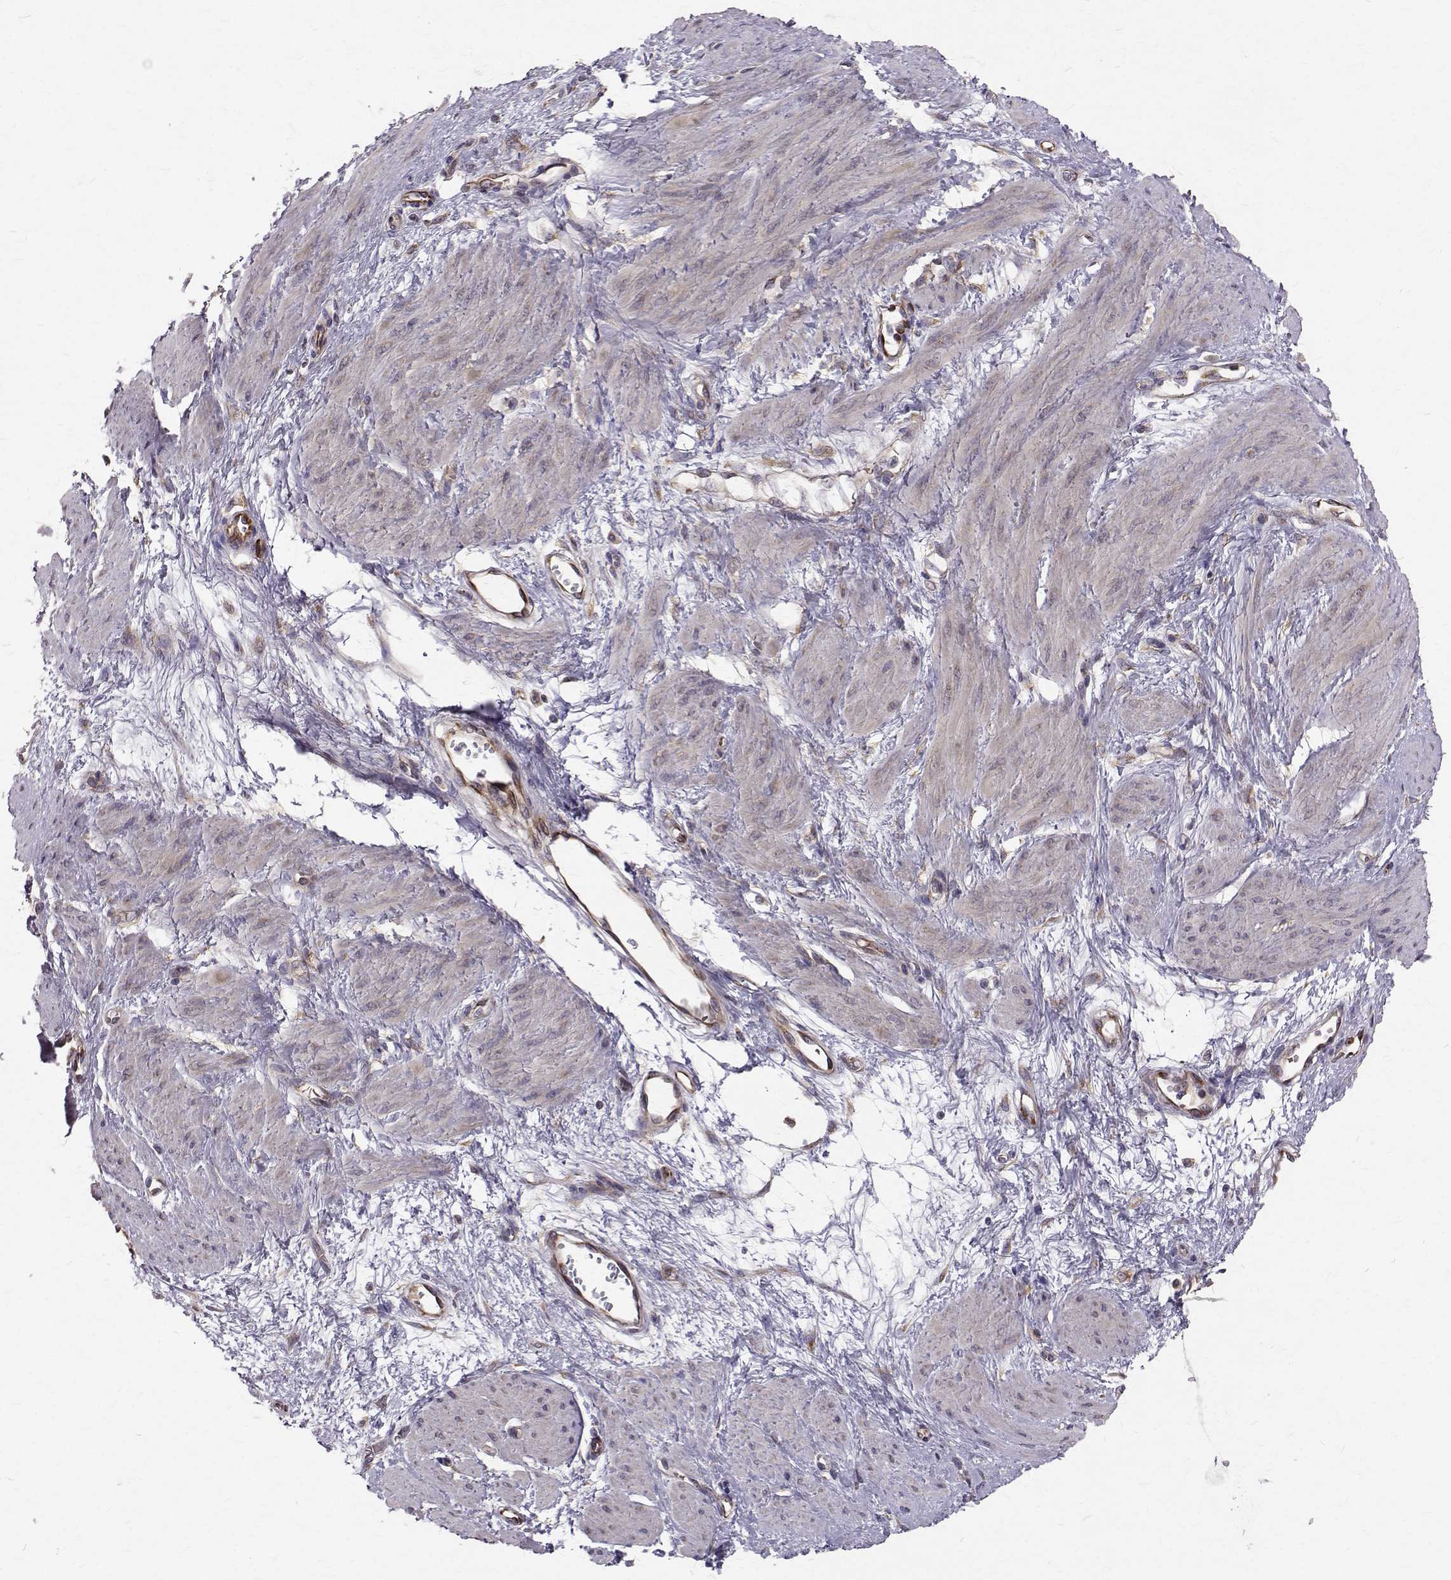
{"staining": {"intensity": "weak", "quantity": "<25%", "location": "cytoplasmic/membranous"}, "tissue": "smooth muscle", "cell_type": "Smooth muscle cells", "image_type": "normal", "snomed": [{"axis": "morphology", "description": "Normal tissue, NOS"}, {"axis": "topography", "description": "Smooth muscle"}, {"axis": "topography", "description": "Uterus"}], "caption": "Benign smooth muscle was stained to show a protein in brown. There is no significant positivity in smooth muscle cells.", "gene": "ARFGAP1", "patient": {"sex": "female", "age": 39}}